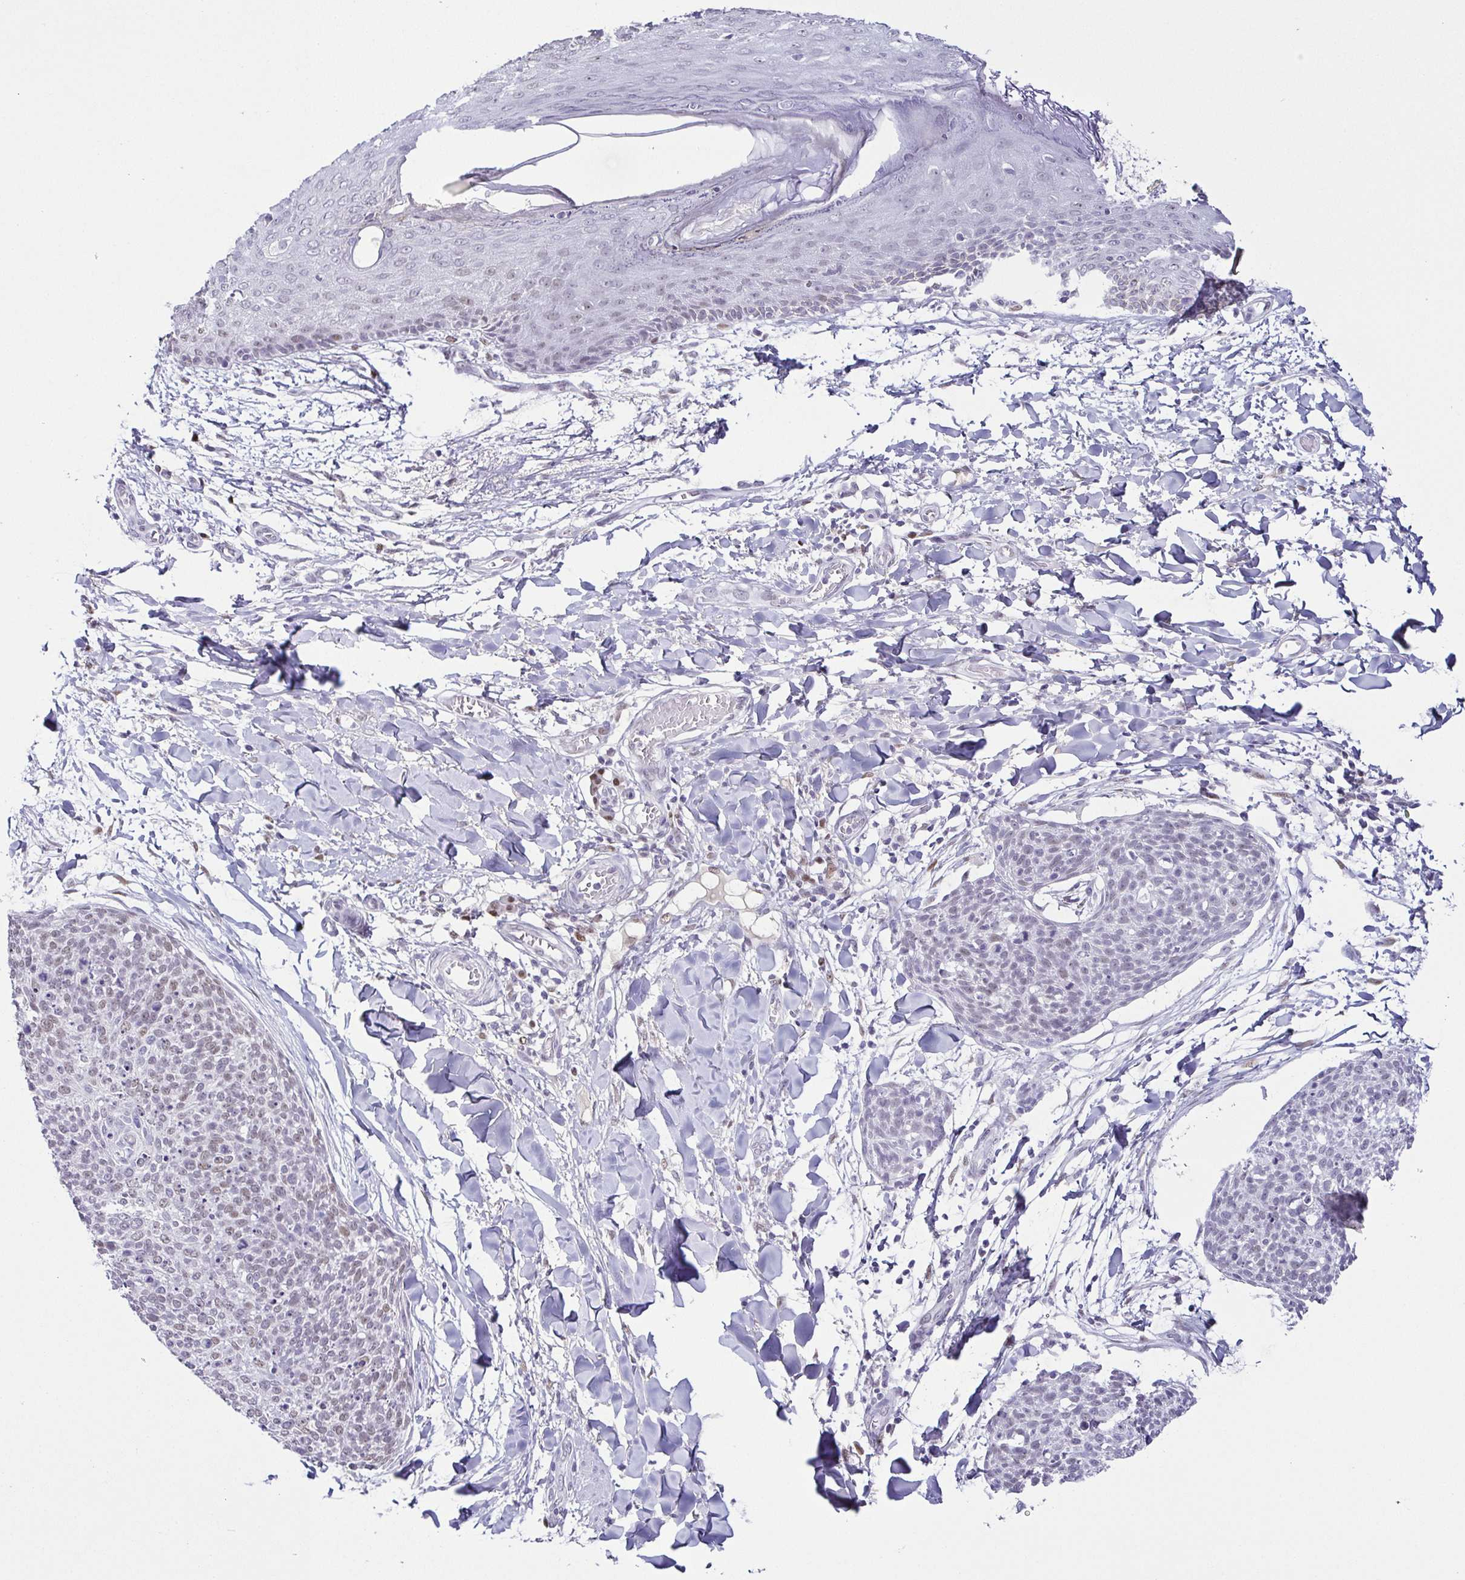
{"staining": {"intensity": "weak", "quantity": "25%-75%", "location": "nuclear"}, "tissue": "skin cancer", "cell_type": "Tumor cells", "image_type": "cancer", "snomed": [{"axis": "morphology", "description": "Squamous cell carcinoma, NOS"}, {"axis": "topography", "description": "Skin"}, {"axis": "topography", "description": "Vulva"}], "caption": "Tumor cells demonstrate low levels of weak nuclear staining in about 25%-75% of cells in human squamous cell carcinoma (skin).", "gene": "TCF3", "patient": {"sex": "female", "age": 75}}